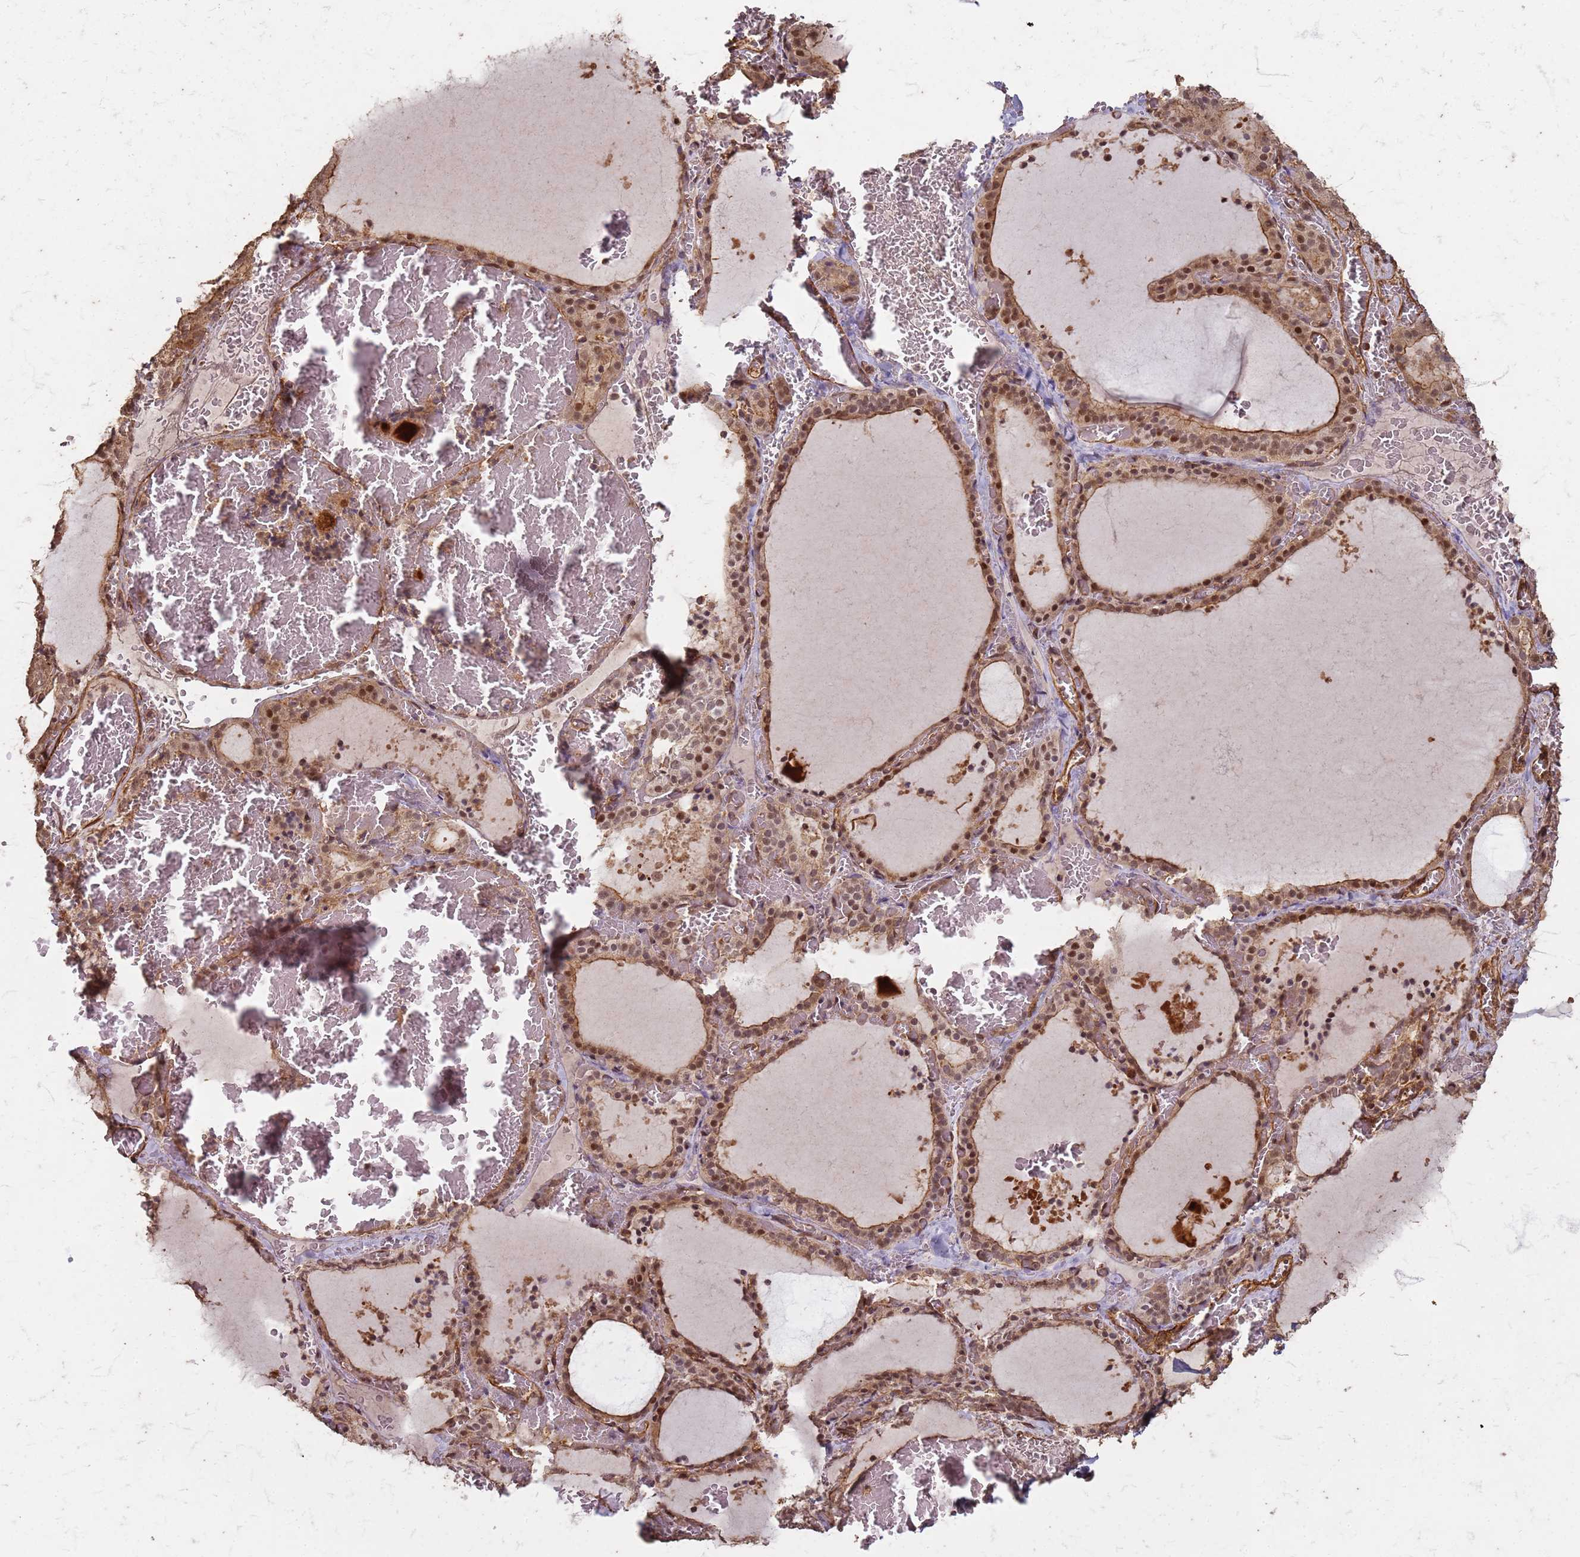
{"staining": {"intensity": "moderate", "quantity": ">75%", "location": "cytoplasmic/membranous,nuclear"}, "tissue": "thyroid gland", "cell_type": "Glandular cells", "image_type": "normal", "snomed": [{"axis": "morphology", "description": "Normal tissue, NOS"}, {"axis": "topography", "description": "Thyroid gland"}], "caption": "Protein analysis of normal thyroid gland exhibits moderate cytoplasmic/membranous,nuclear expression in approximately >75% of glandular cells.", "gene": "KIF26A", "patient": {"sex": "female", "age": 39}}